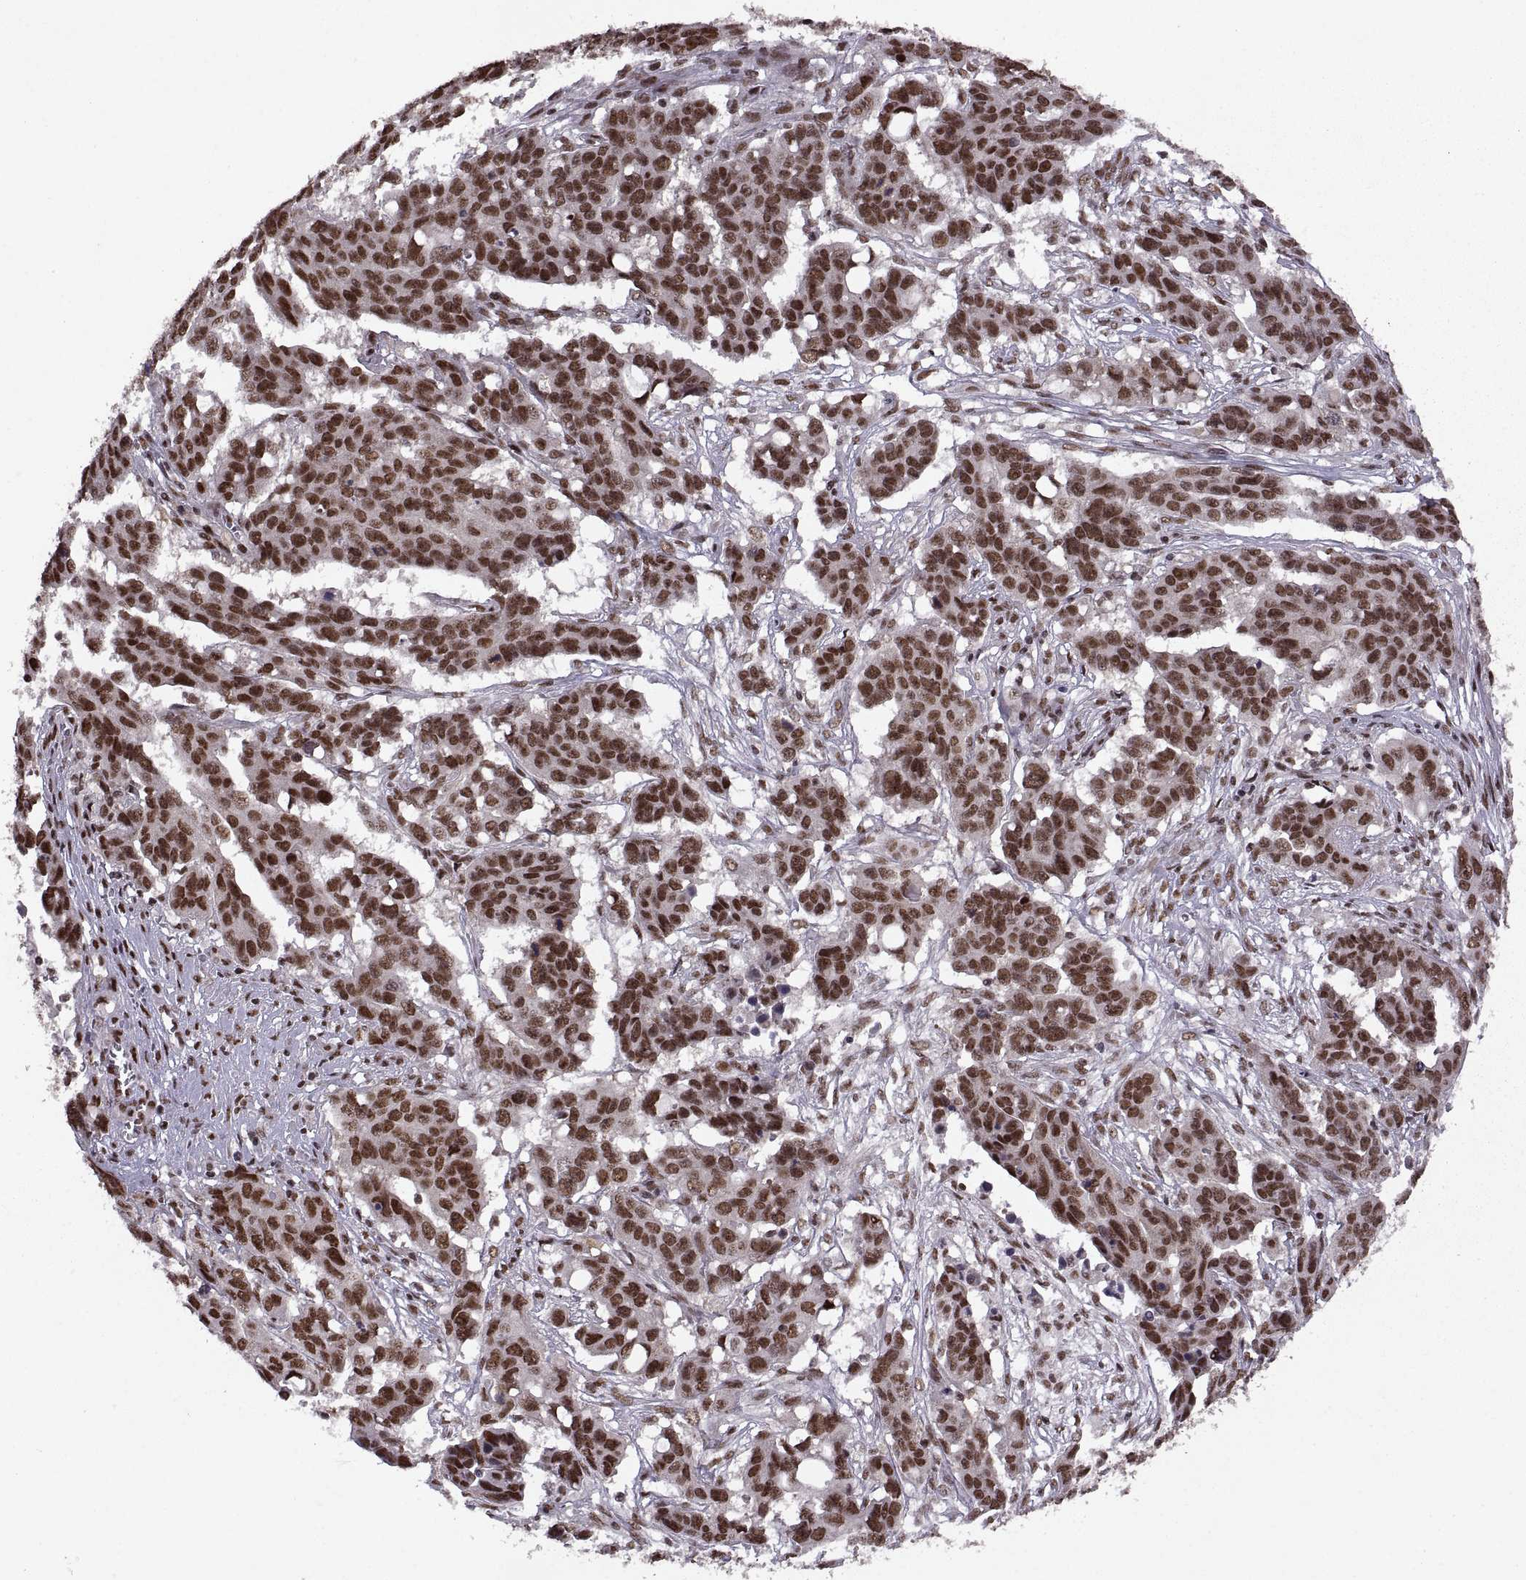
{"staining": {"intensity": "strong", "quantity": ">75%", "location": "nuclear"}, "tissue": "ovarian cancer", "cell_type": "Tumor cells", "image_type": "cancer", "snomed": [{"axis": "morphology", "description": "Carcinoma, endometroid"}, {"axis": "topography", "description": "Ovary"}], "caption": "Endometroid carcinoma (ovarian) stained for a protein shows strong nuclear positivity in tumor cells.", "gene": "MT1E", "patient": {"sex": "female", "age": 78}}